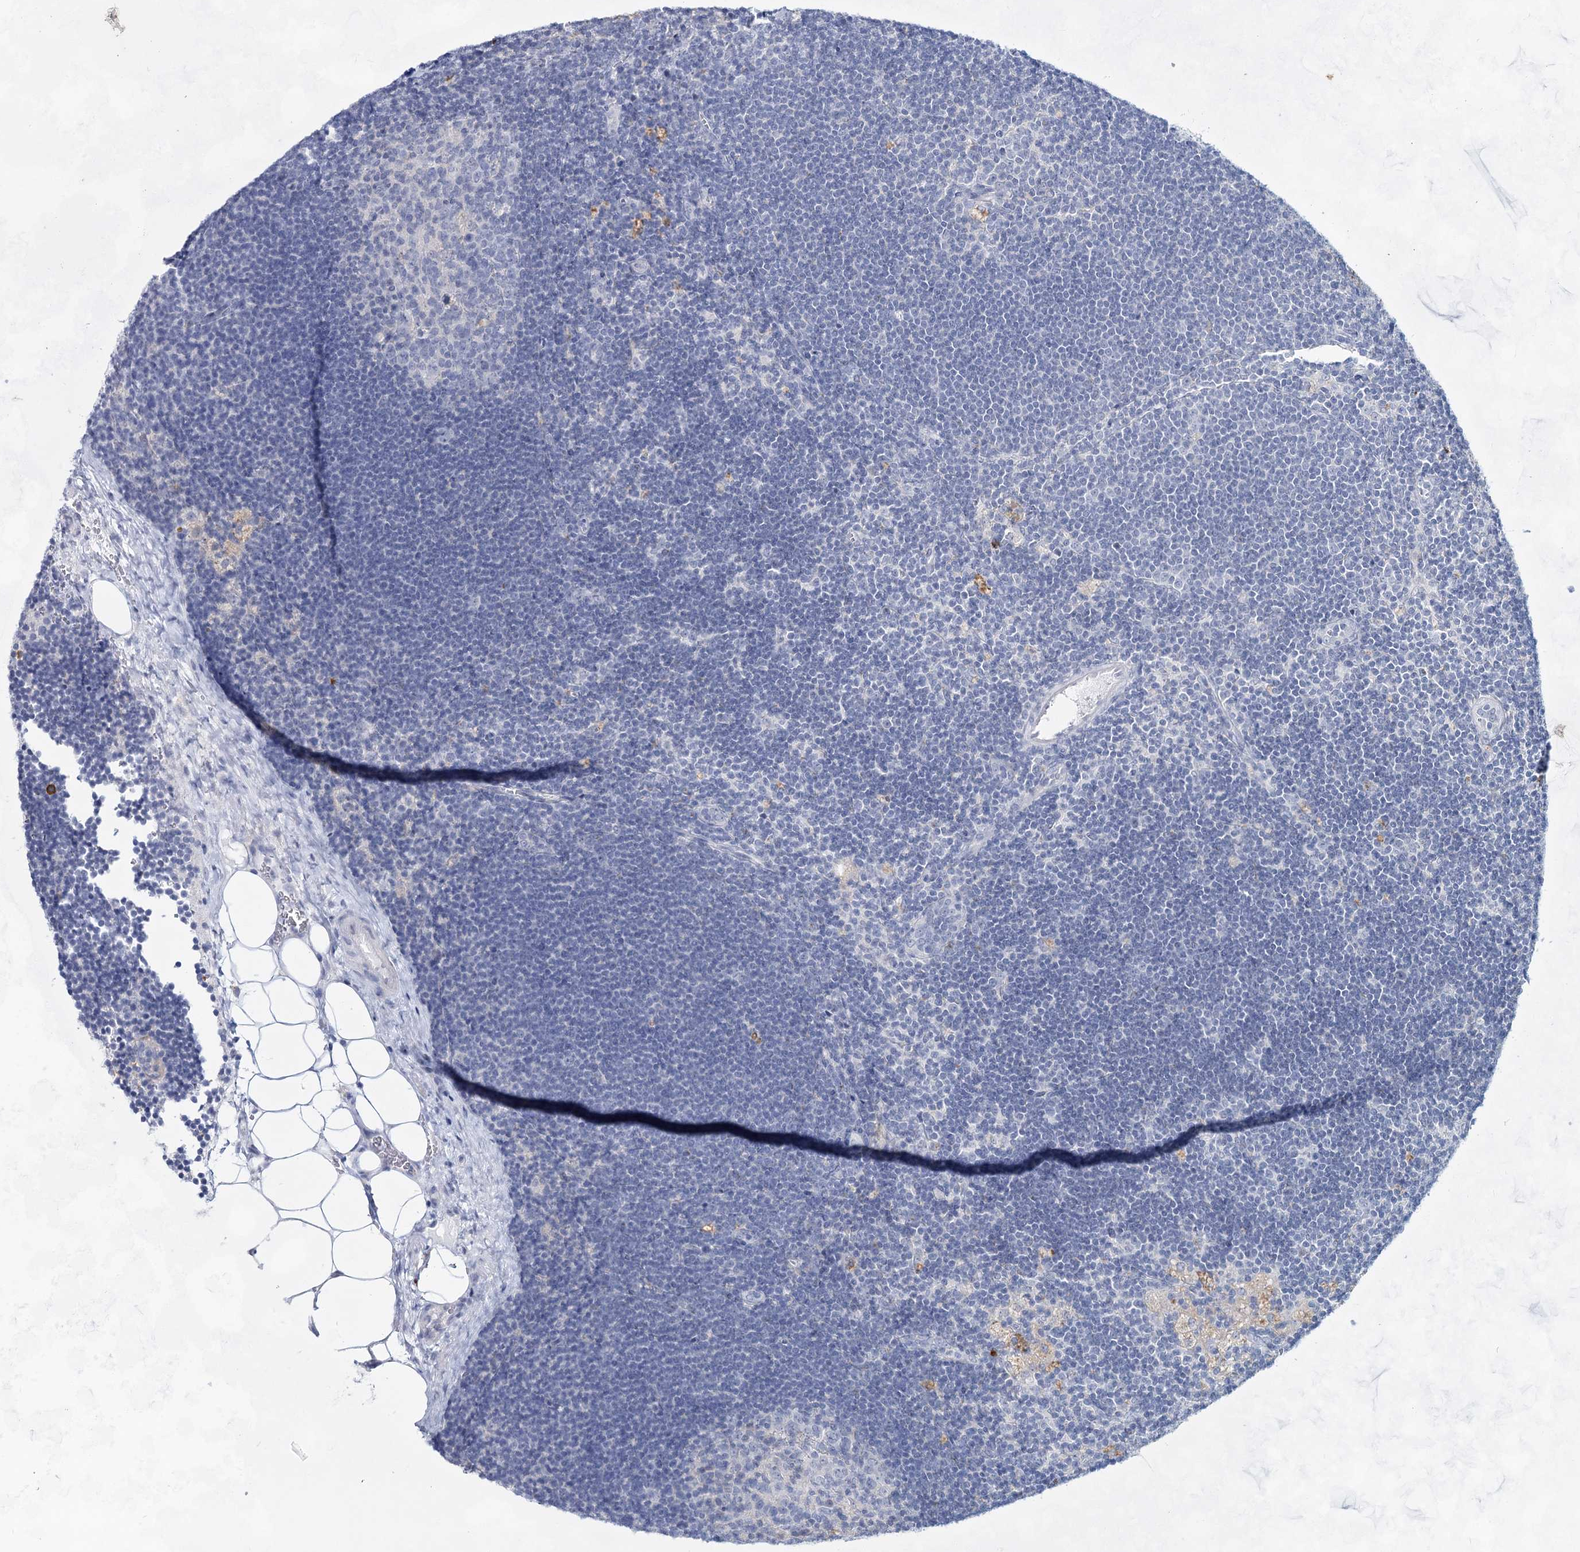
{"staining": {"intensity": "negative", "quantity": "none", "location": "none"}, "tissue": "lymph node", "cell_type": "Germinal center cells", "image_type": "normal", "snomed": [{"axis": "morphology", "description": "Normal tissue, NOS"}, {"axis": "topography", "description": "Lymph node"}], "caption": "Germinal center cells show no significant protein expression in unremarkable lymph node.", "gene": "CCDC73", "patient": {"sex": "male", "age": 24}}